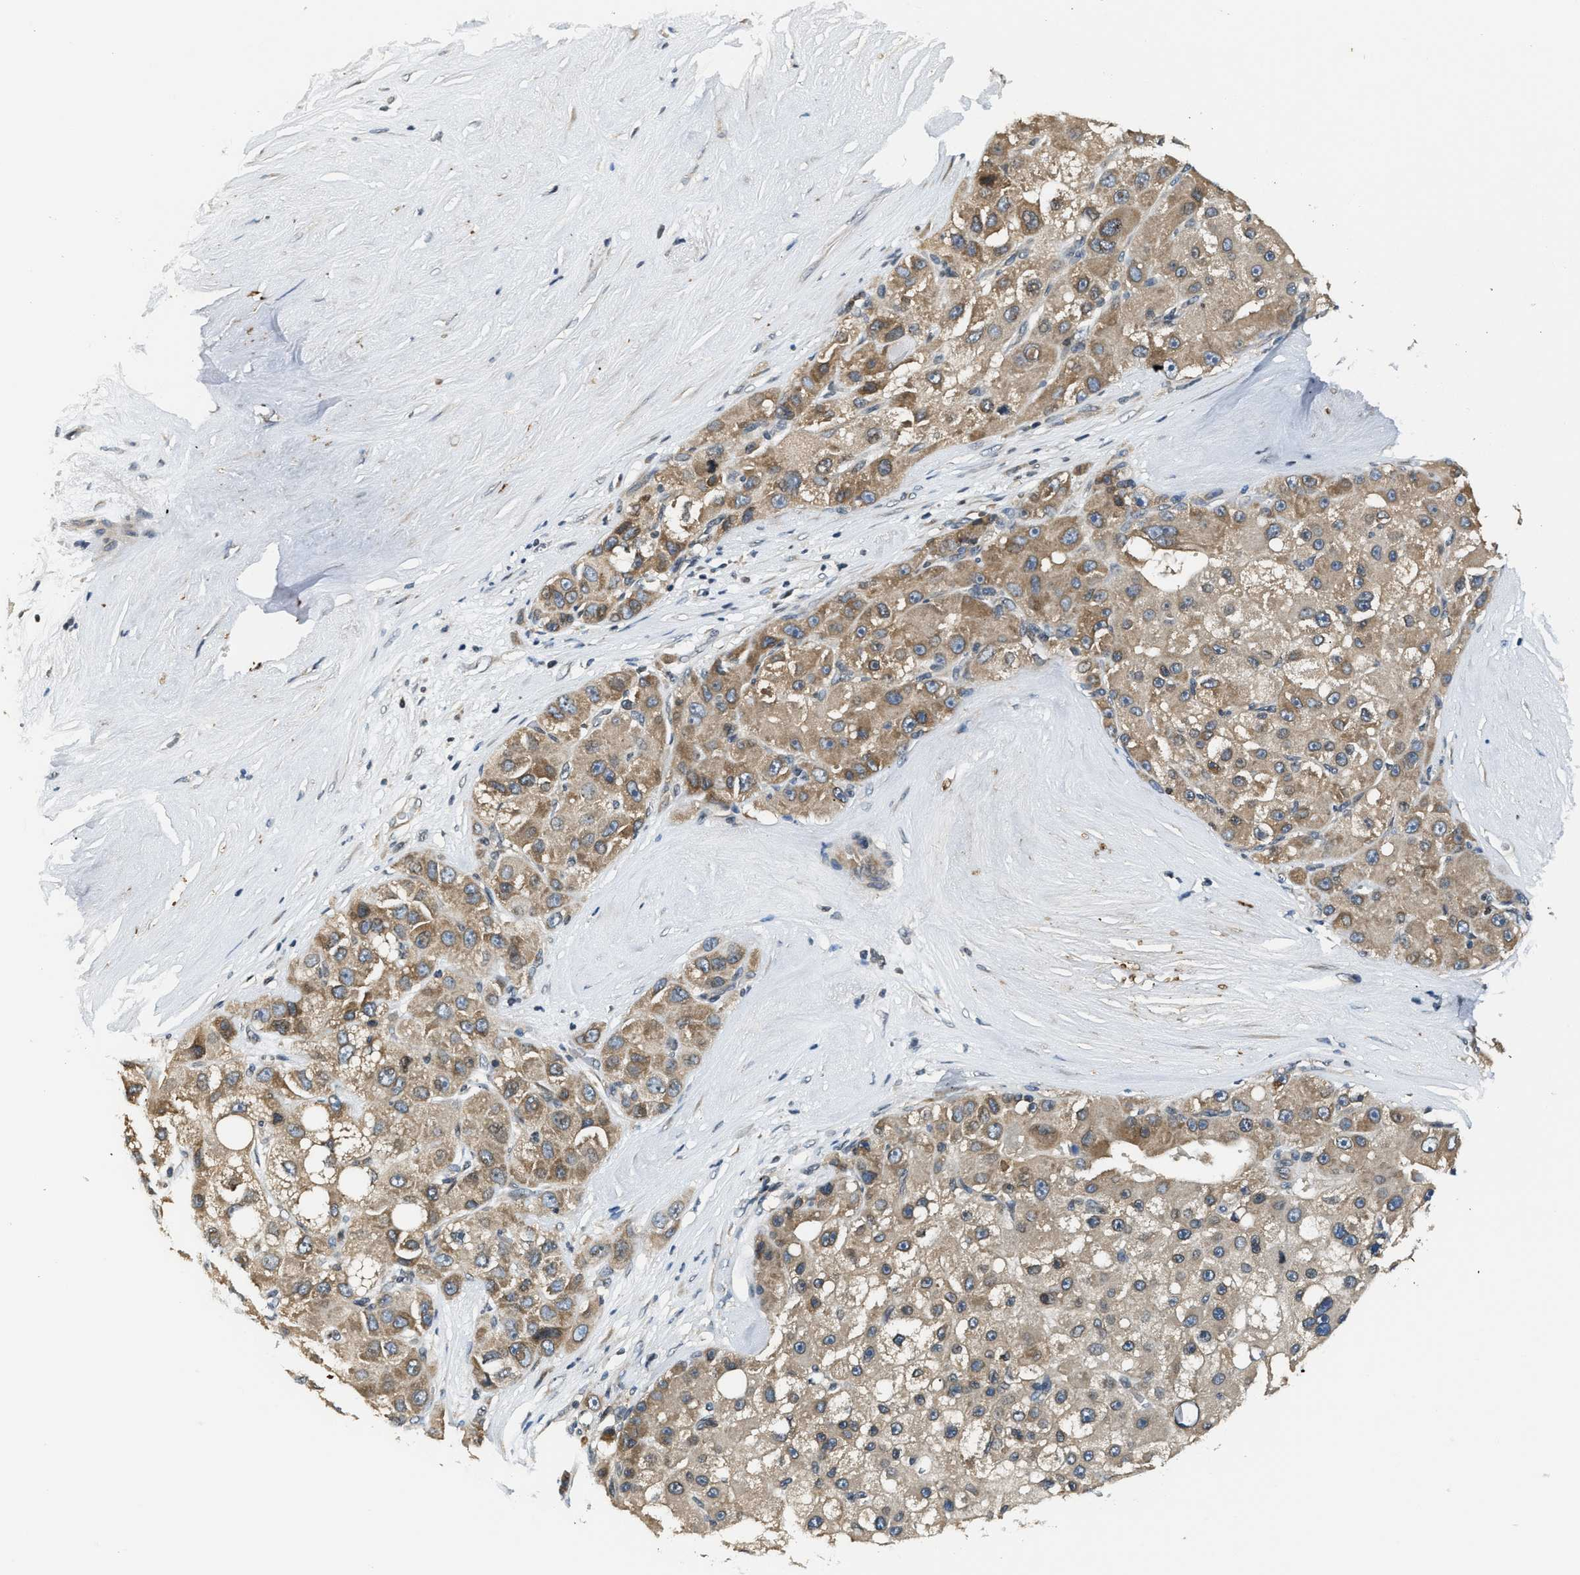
{"staining": {"intensity": "moderate", "quantity": "25%-75%", "location": "cytoplasmic/membranous"}, "tissue": "liver cancer", "cell_type": "Tumor cells", "image_type": "cancer", "snomed": [{"axis": "morphology", "description": "Carcinoma, Hepatocellular, NOS"}, {"axis": "topography", "description": "Liver"}], "caption": "Moderate cytoplasmic/membranous expression is seen in approximately 25%-75% of tumor cells in liver cancer.", "gene": "RAB29", "patient": {"sex": "male", "age": 80}}